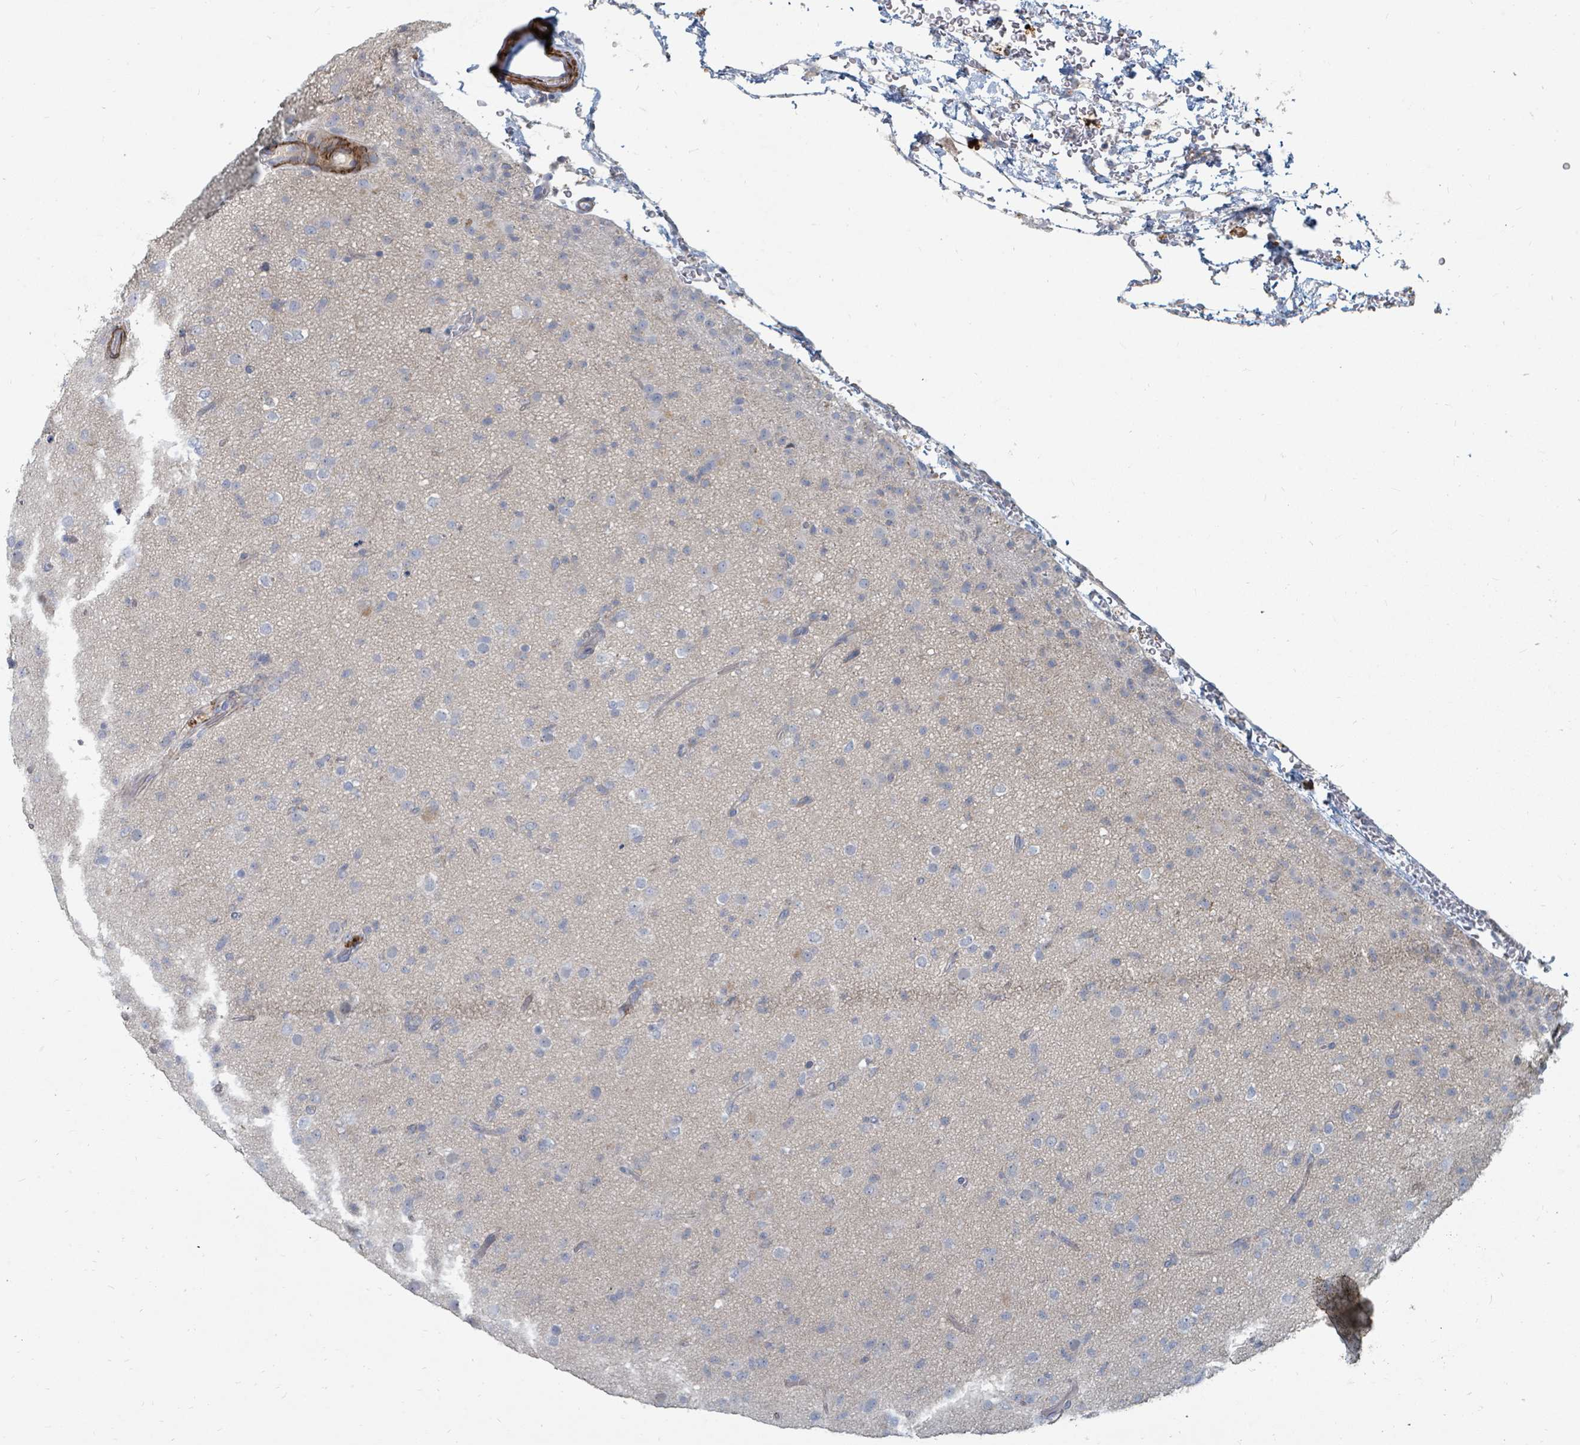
{"staining": {"intensity": "negative", "quantity": "none", "location": "none"}, "tissue": "glioma", "cell_type": "Tumor cells", "image_type": "cancer", "snomed": [{"axis": "morphology", "description": "Glioma, malignant, Low grade"}, {"axis": "topography", "description": "Brain"}], "caption": "An immunohistochemistry (IHC) micrograph of glioma is shown. There is no staining in tumor cells of glioma.", "gene": "ARGFX", "patient": {"sex": "male", "age": 65}}